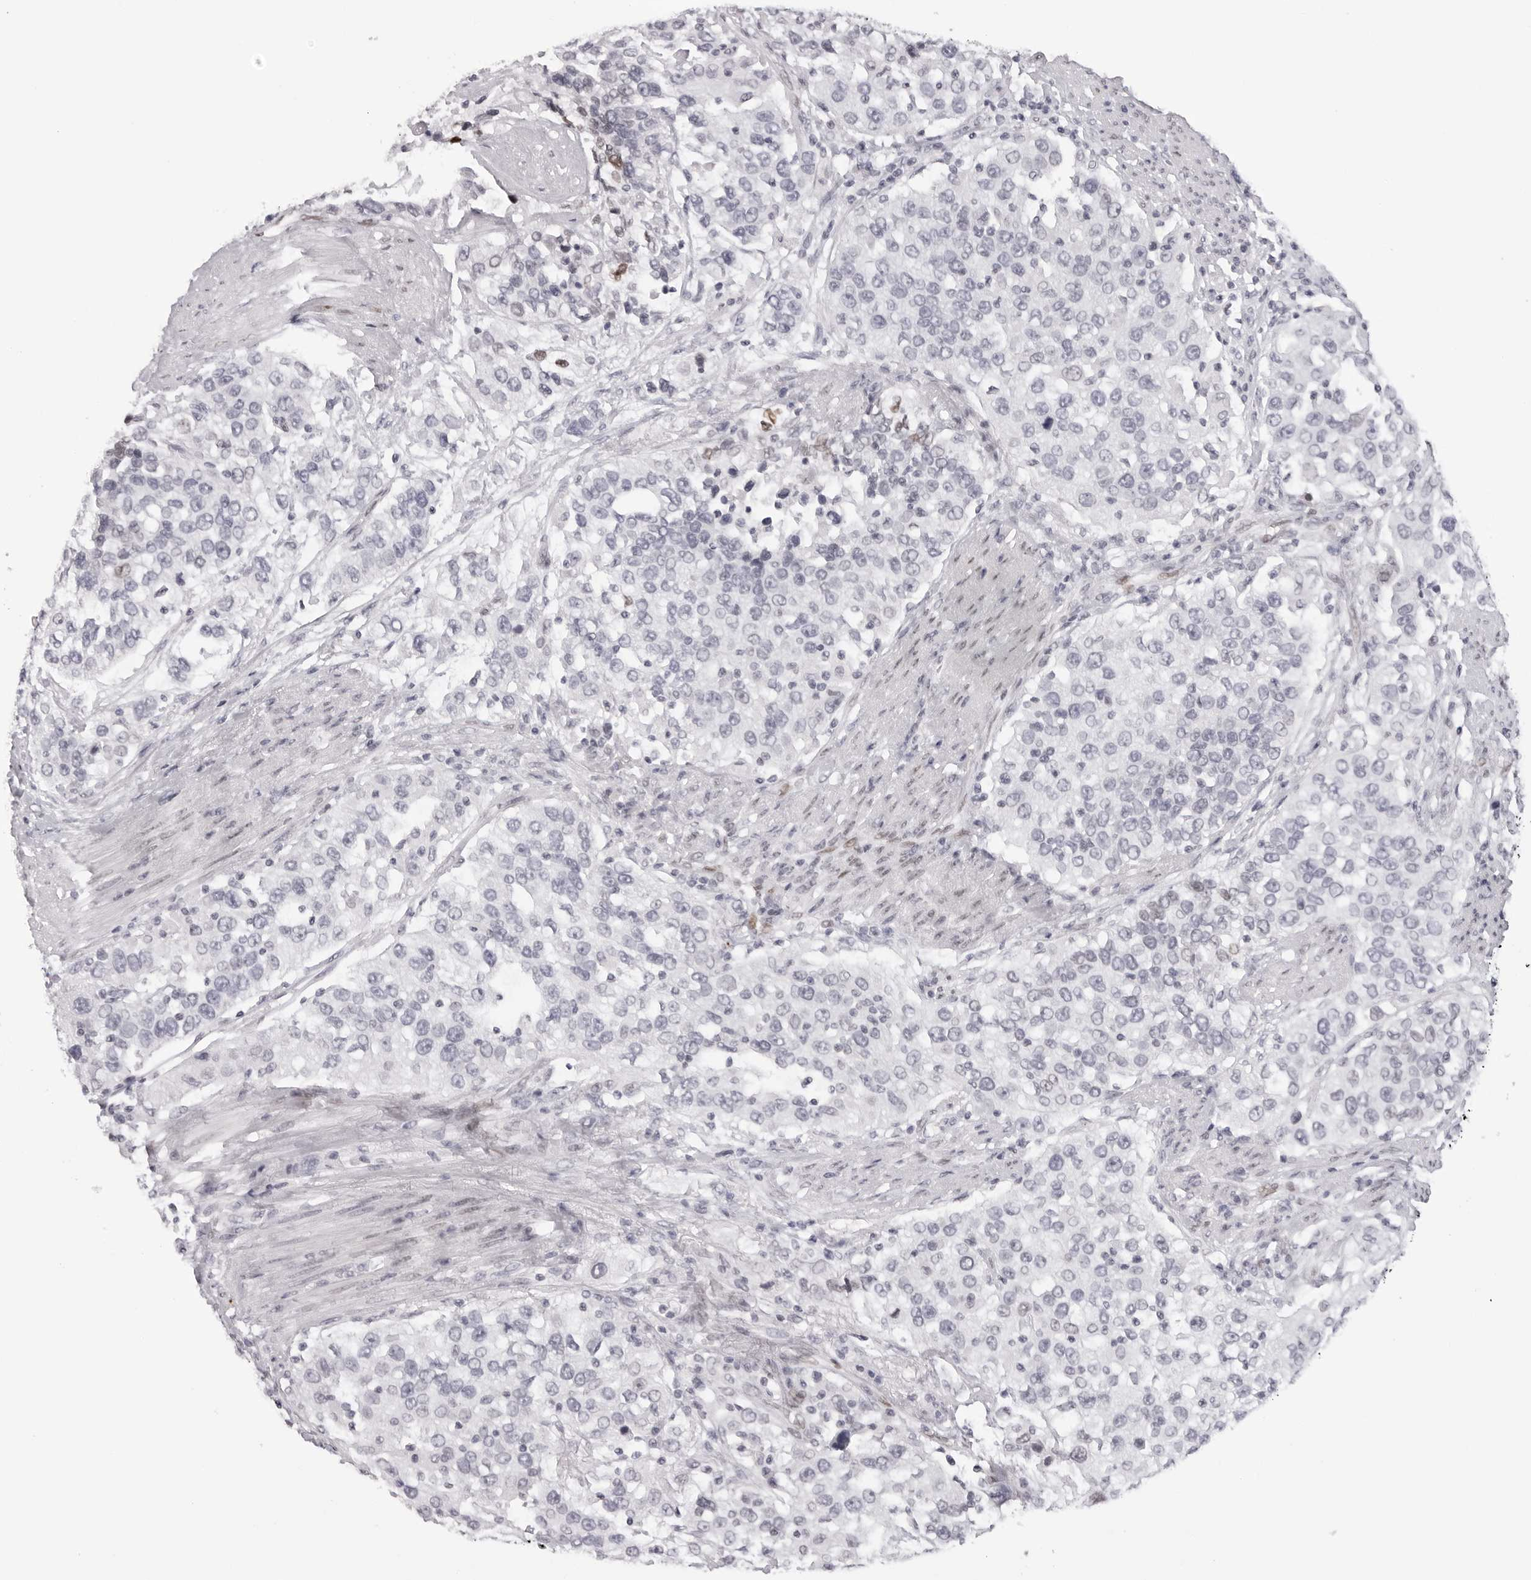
{"staining": {"intensity": "weak", "quantity": "<25%", "location": "nuclear"}, "tissue": "urothelial cancer", "cell_type": "Tumor cells", "image_type": "cancer", "snomed": [{"axis": "morphology", "description": "Urothelial carcinoma, High grade"}, {"axis": "topography", "description": "Urinary bladder"}], "caption": "The histopathology image displays no staining of tumor cells in urothelial cancer.", "gene": "MAFK", "patient": {"sex": "female", "age": 80}}